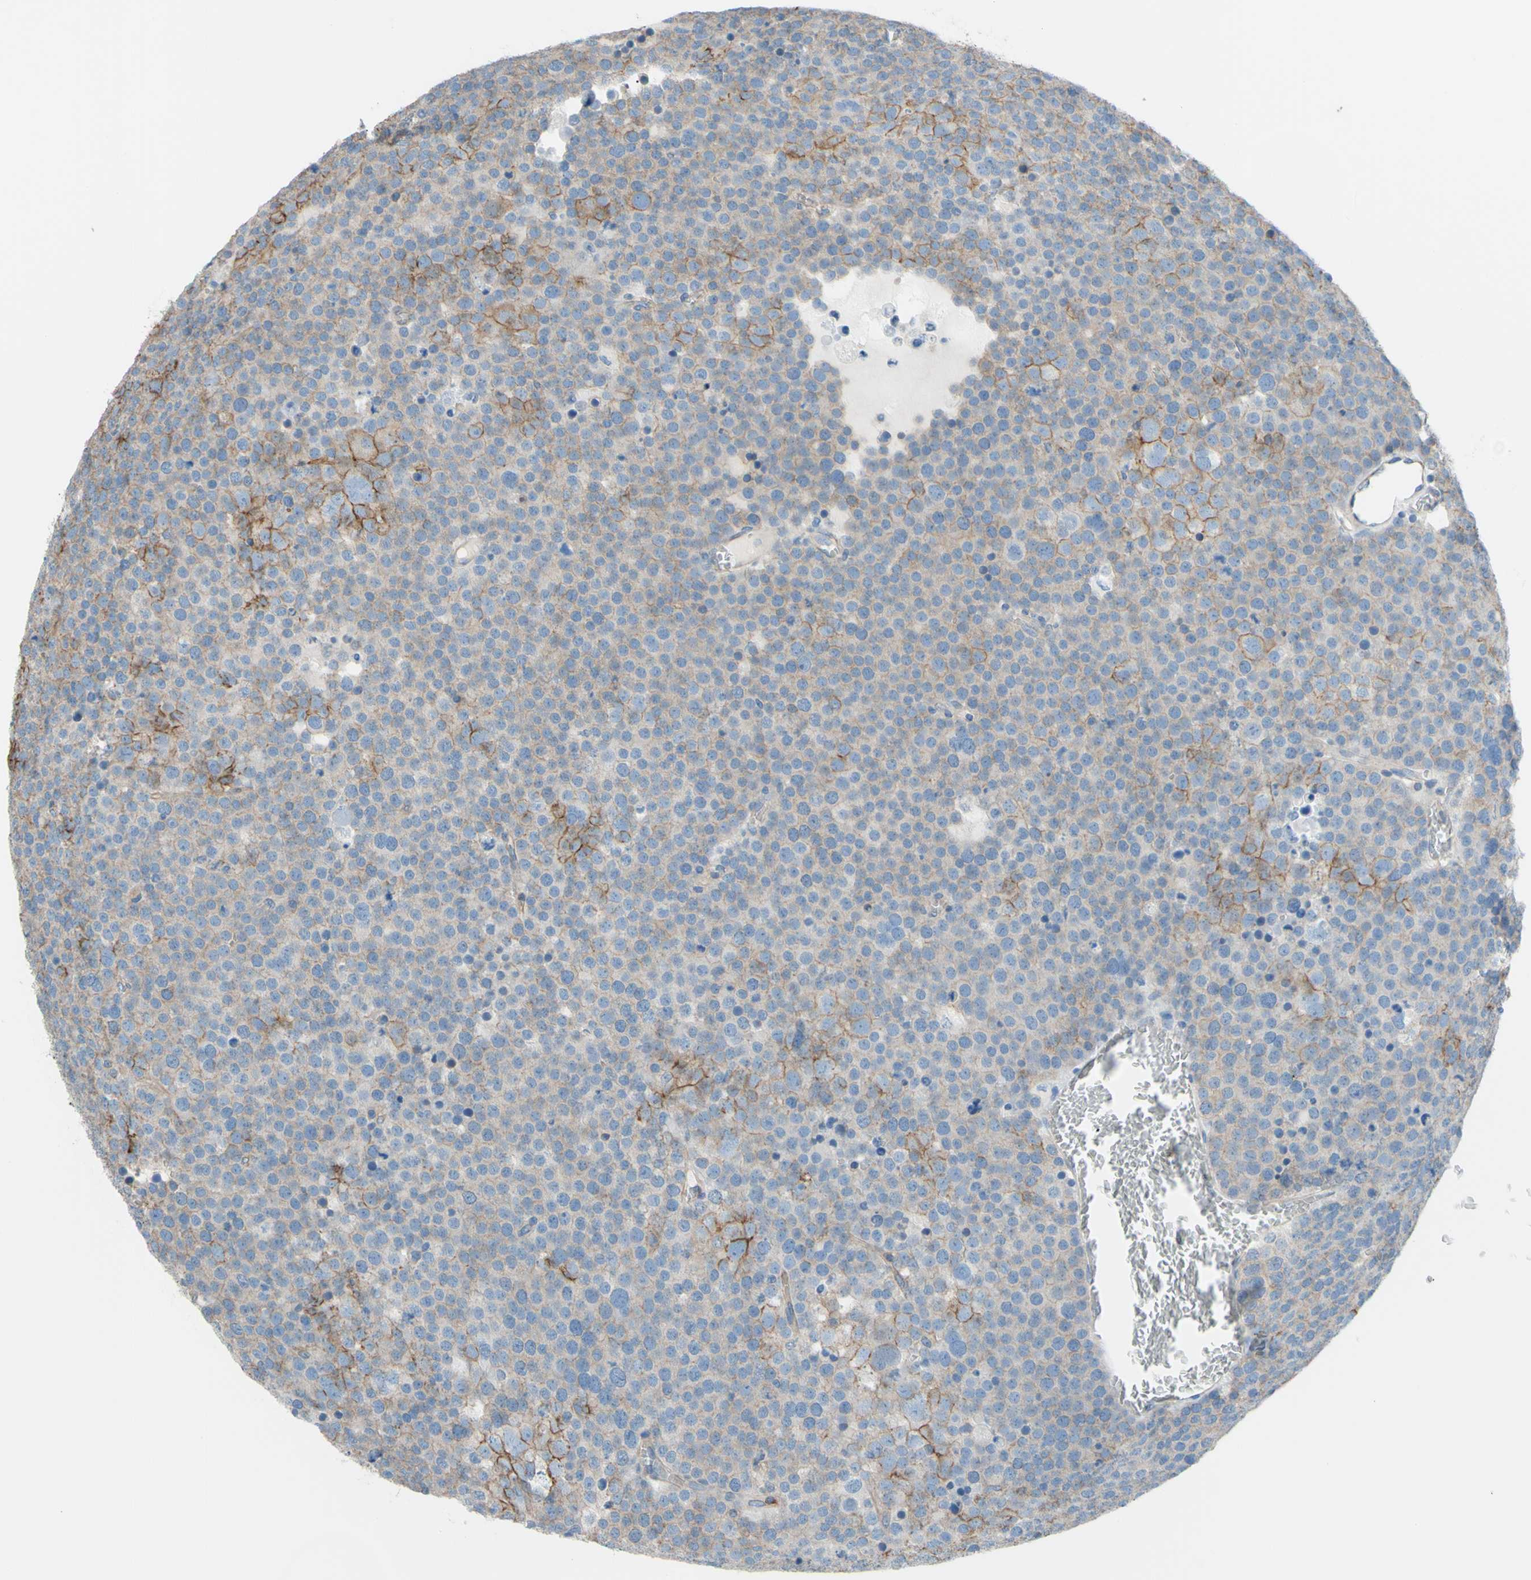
{"staining": {"intensity": "negative", "quantity": "none", "location": "none"}, "tissue": "testis cancer", "cell_type": "Tumor cells", "image_type": "cancer", "snomed": [{"axis": "morphology", "description": "Seminoma, NOS"}, {"axis": "topography", "description": "Testis"}], "caption": "Testis seminoma stained for a protein using immunohistochemistry (IHC) exhibits no positivity tumor cells.", "gene": "ADD1", "patient": {"sex": "male", "age": 71}}